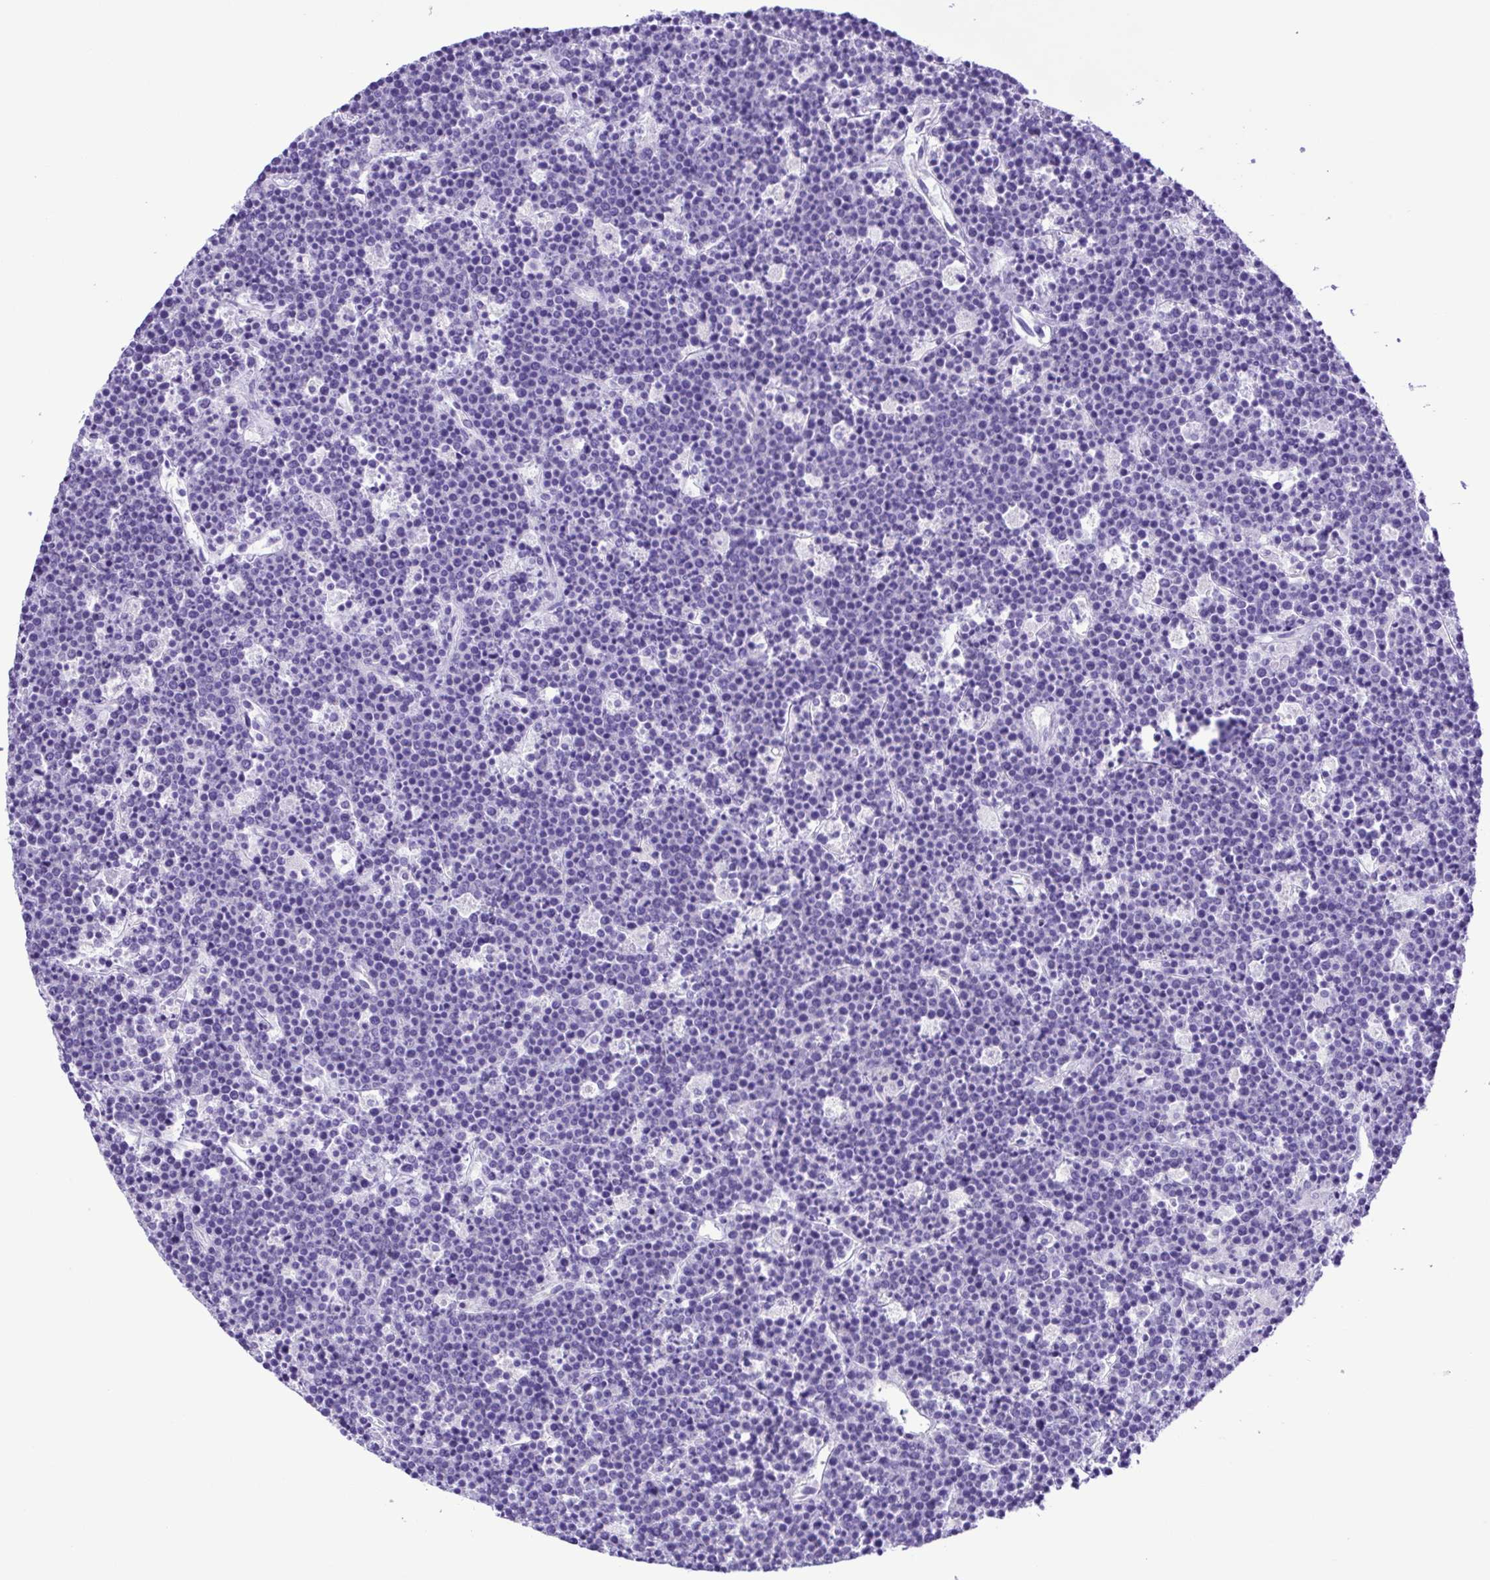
{"staining": {"intensity": "negative", "quantity": "none", "location": "none"}, "tissue": "lymphoma", "cell_type": "Tumor cells", "image_type": "cancer", "snomed": [{"axis": "morphology", "description": "Malignant lymphoma, non-Hodgkin's type, High grade"}, {"axis": "topography", "description": "Ovary"}], "caption": "Photomicrograph shows no significant protein positivity in tumor cells of high-grade malignant lymphoma, non-Hodgkin's type. The staining was performed using DAB to visualize the protein expression in brown, while the nuclei were stained in blue with hematoxylin (Magnification: 20x).", "gene": "SYT1", "patient": {"sex": "female", "age": 56}}